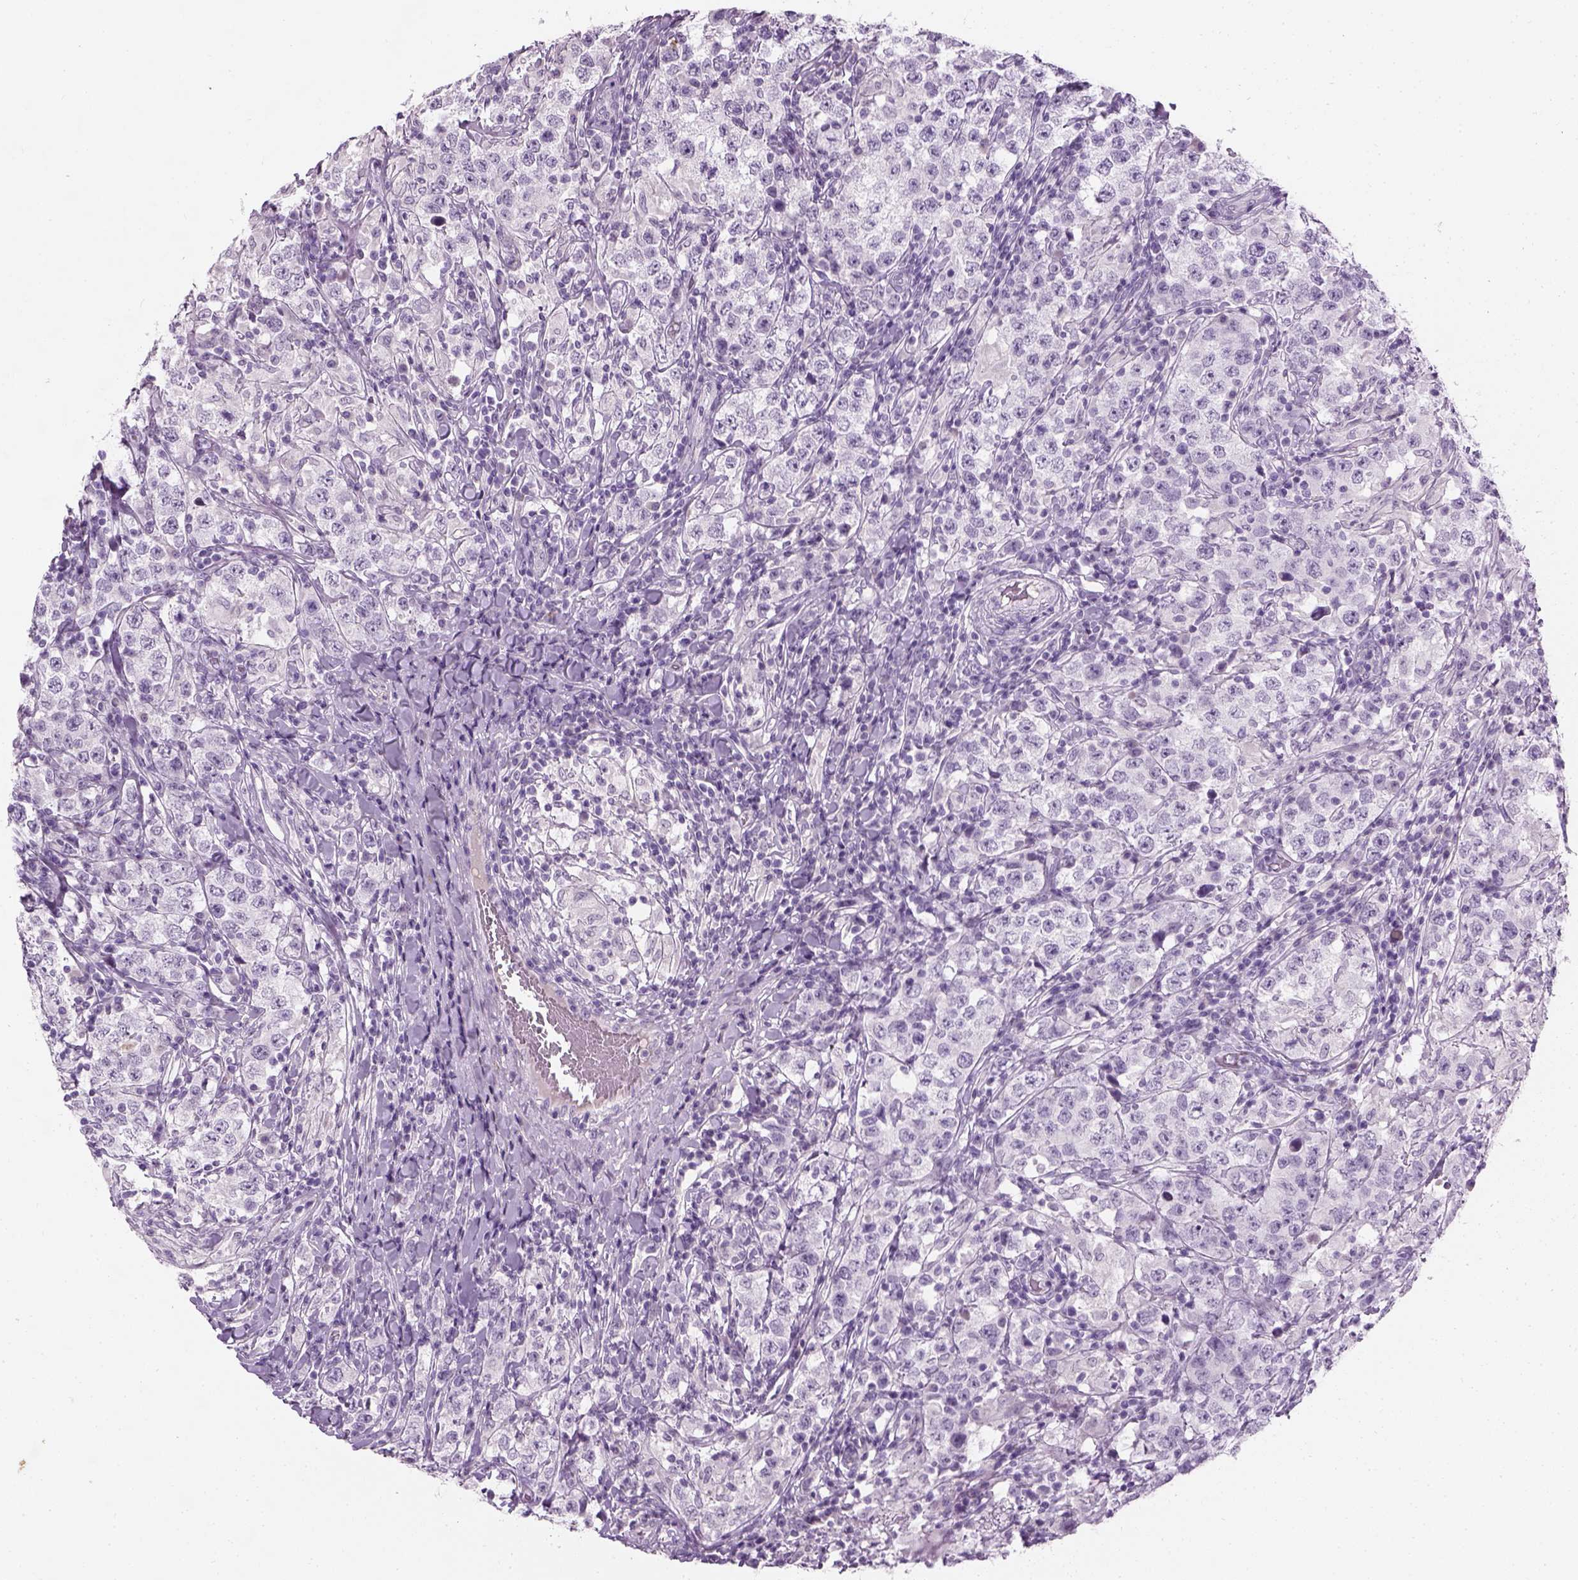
{"staining": {"intensity": "negative", "quantity": "none", "location": "none"}, "tissue": "testis cancer", "cell_type": "Tumor cells", "image_type": "cancer", "snomed": [{"axis": "morphology", "description": "Seminoma, NOS"}, {"axis": "morphology", "description": "Carcinoma, Embryonal, NOS"}, {"axis": "topography", "description": "Testis"}], "caption": "Immunohistochemical staining of testis cancer displays no significant staining in tumor cells. (IHC, brightfield microscopy, high magnification).", "gene": "TH", "patient": {"sex": "male", "age": 41}}